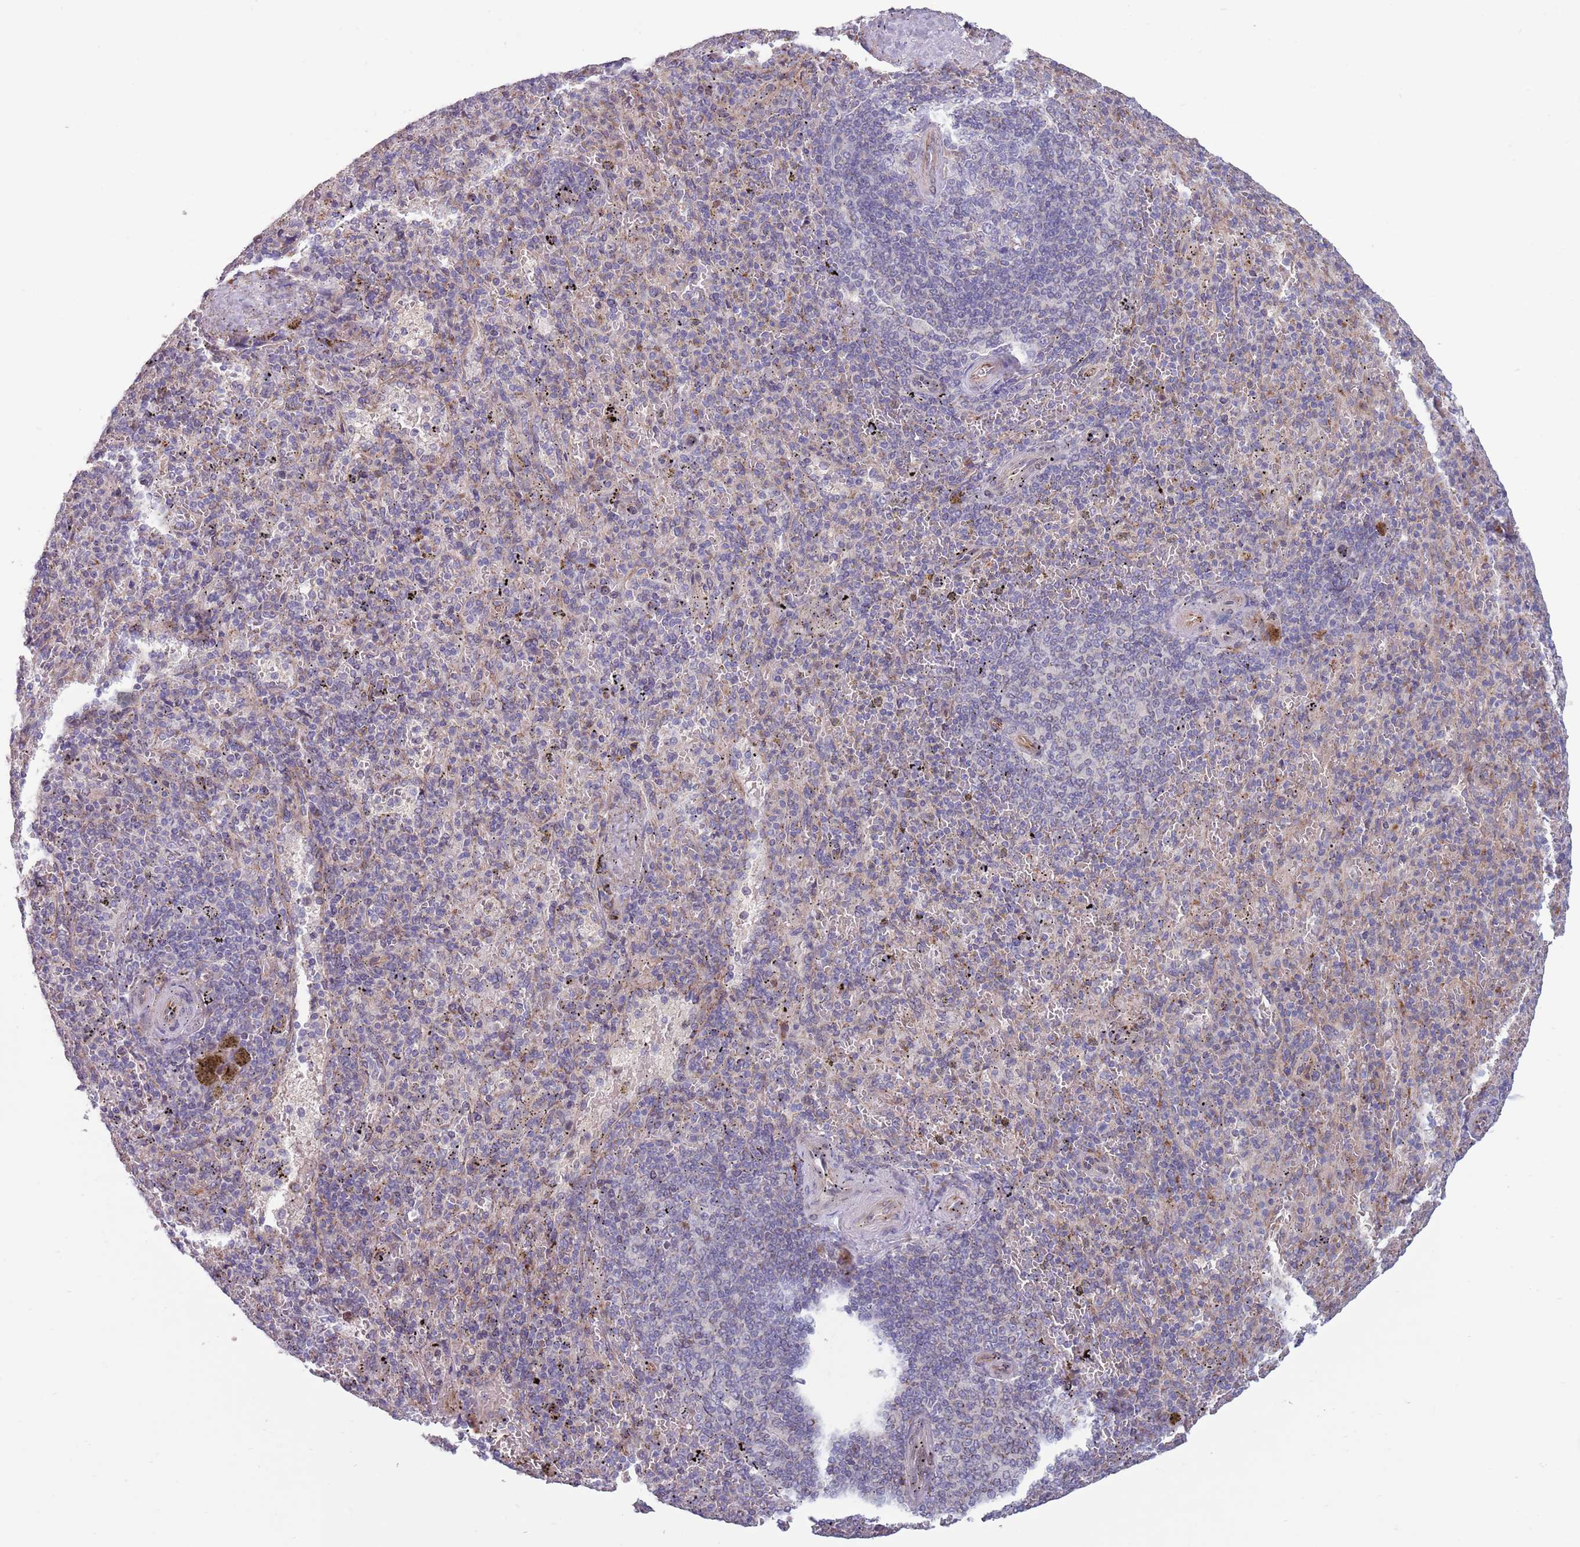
{"staining": {"intensity": "negative", "quantity": "none", "location": "none"}, "tissue": "spleen", "cell_type": "Cells in red pulp", "image_type": "normal", "snomed": [{"axis": "morphology", "description": "Normal tissue, NOS"}, {"axis": "topography", "description": "Spleen"}], "caption": "Cells in red pulp show no significant protein positivity in unremarkable spleen.", "gene": "TYW1B", "patient": {"sex": "male", "age": 82}}